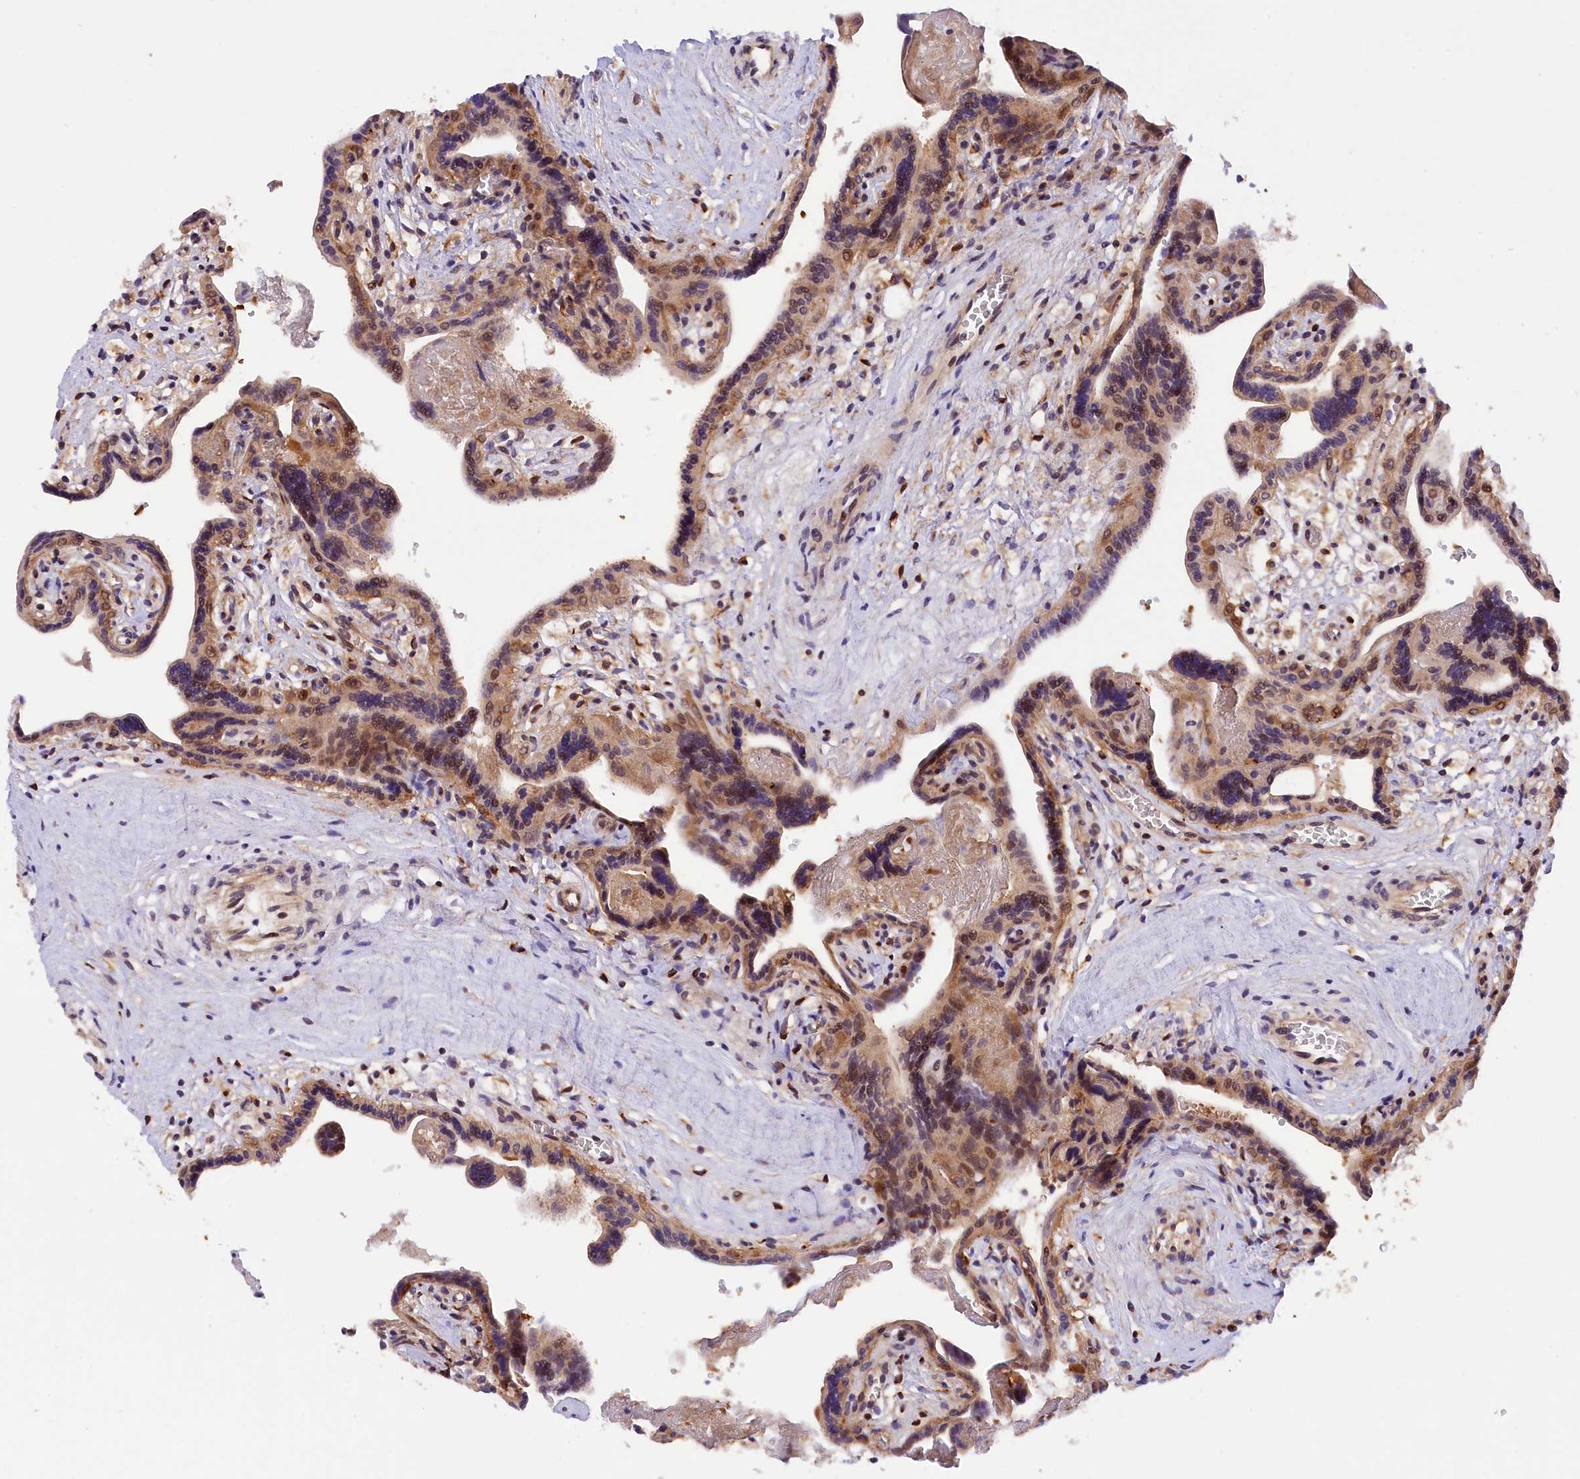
{"staining": {"intensity": "strong", "quantity": ">75%", "location": "cytoplasmic/membranous,nuclear"}, "tissue": "placenta", "cell_type": "Trophoblastic cells", "image_type": "normal", "snomed": [{"axis": "morphology", "description": "Normal tissue, NOS"}, {"axis": "topography", "description": "Placenta"}], "caption": "High-magnification brightfield microscopy of unremarkable placenta stained with DAB (brown) and counterstained with hematoxylin (blue). trophoblastic cells exhibit strong cytoplasmic/membranous,nuclear positivity is present in approximately>75% of cells. Nuclei are stained in blue.", "gene": "SAMD4A", "patient": {"sex": "female", "age": 37}}